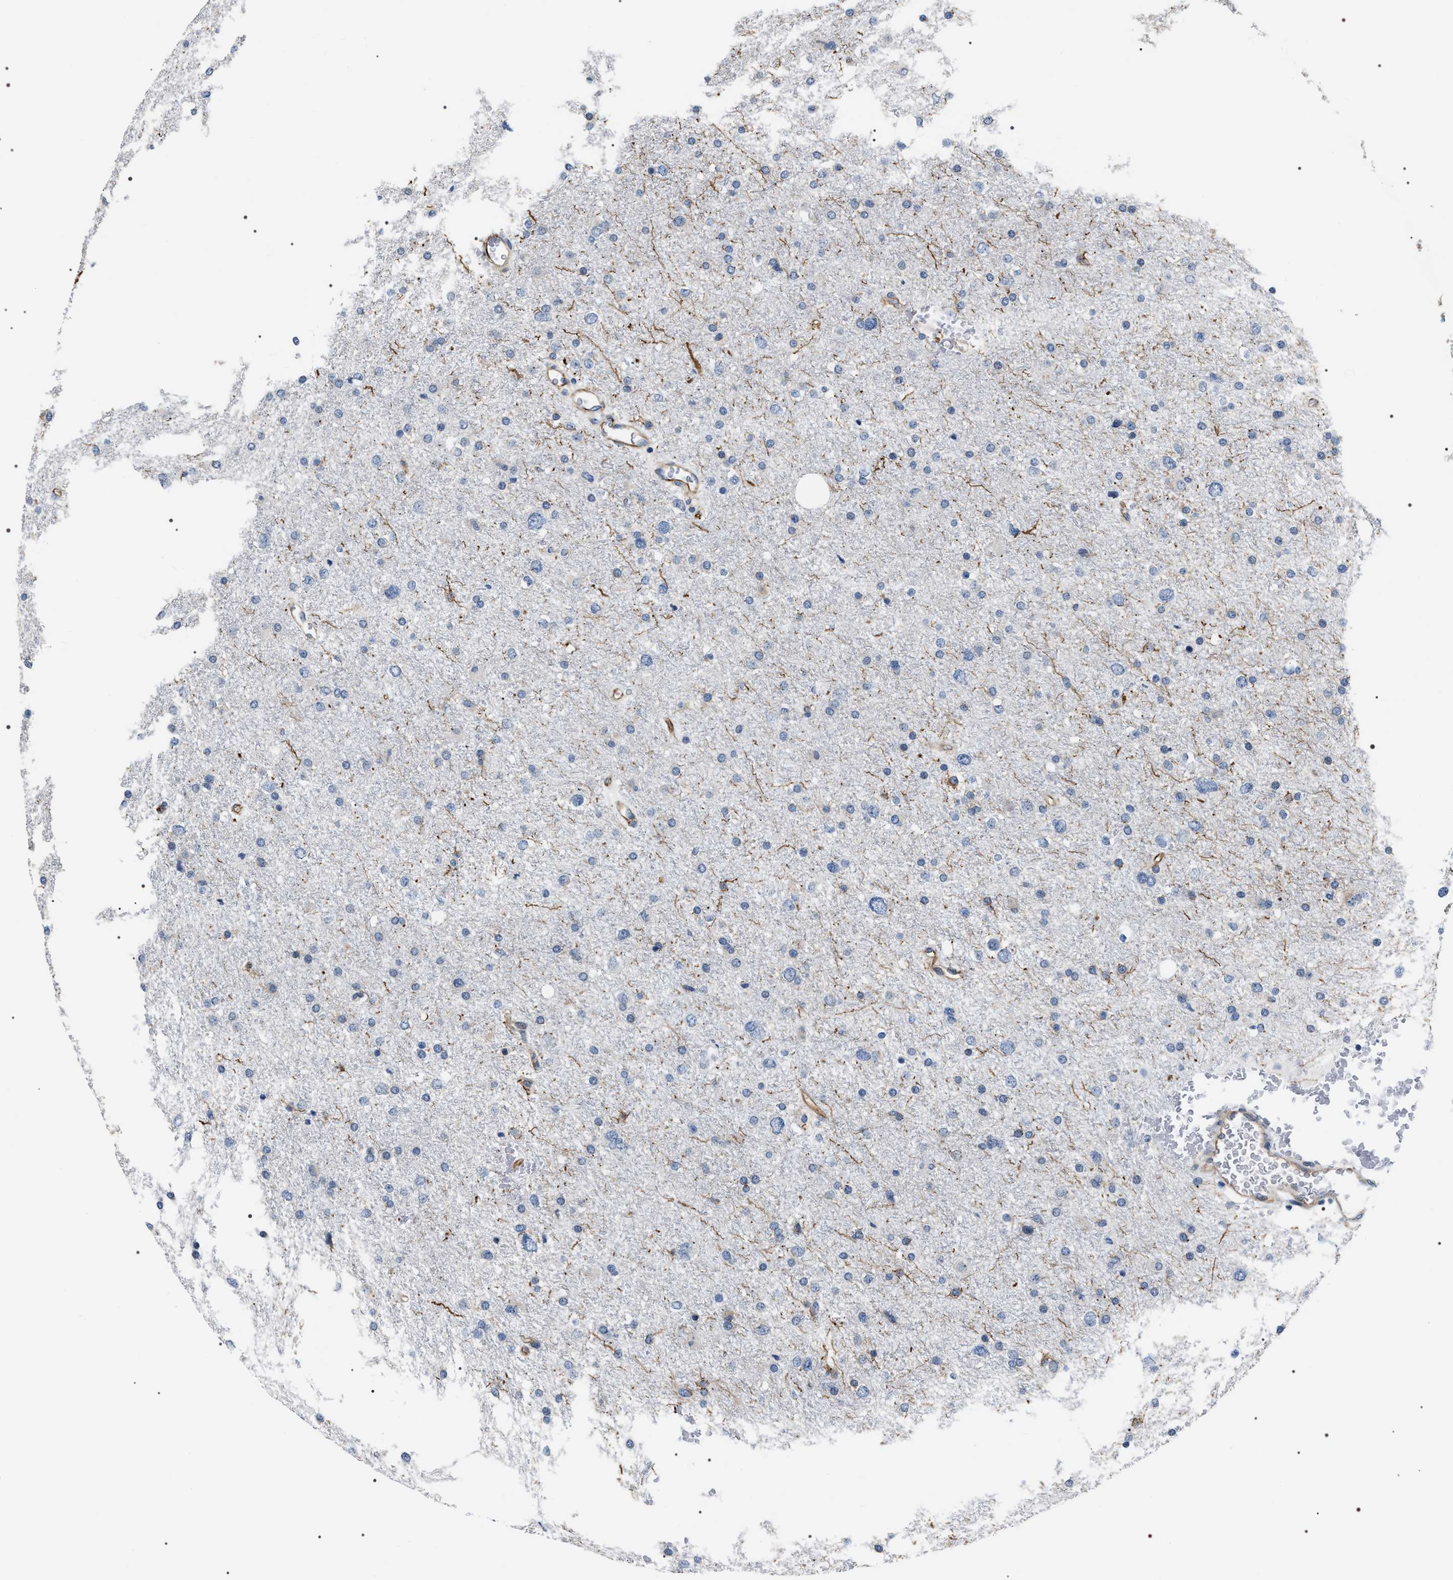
{"staining": {"intensity": "negative", "quantity": "none", "location": "none"}, "tissue": "glioma", "cell_type": "Tumor cells", "image_type": "cancer", "snomed": [{"axis": "morphology", "description": "Glioma, malignant, Low grade"}, {"axis": "topography", "description": "Brain"}], "caption": "High power microscopy micrograph of an immunohistochemistry photomicrograph of glioma, revealing no significant staining in tumor cells.", "gene": "PKD1L1", "patient": {"sex": "female", "age": 37}}